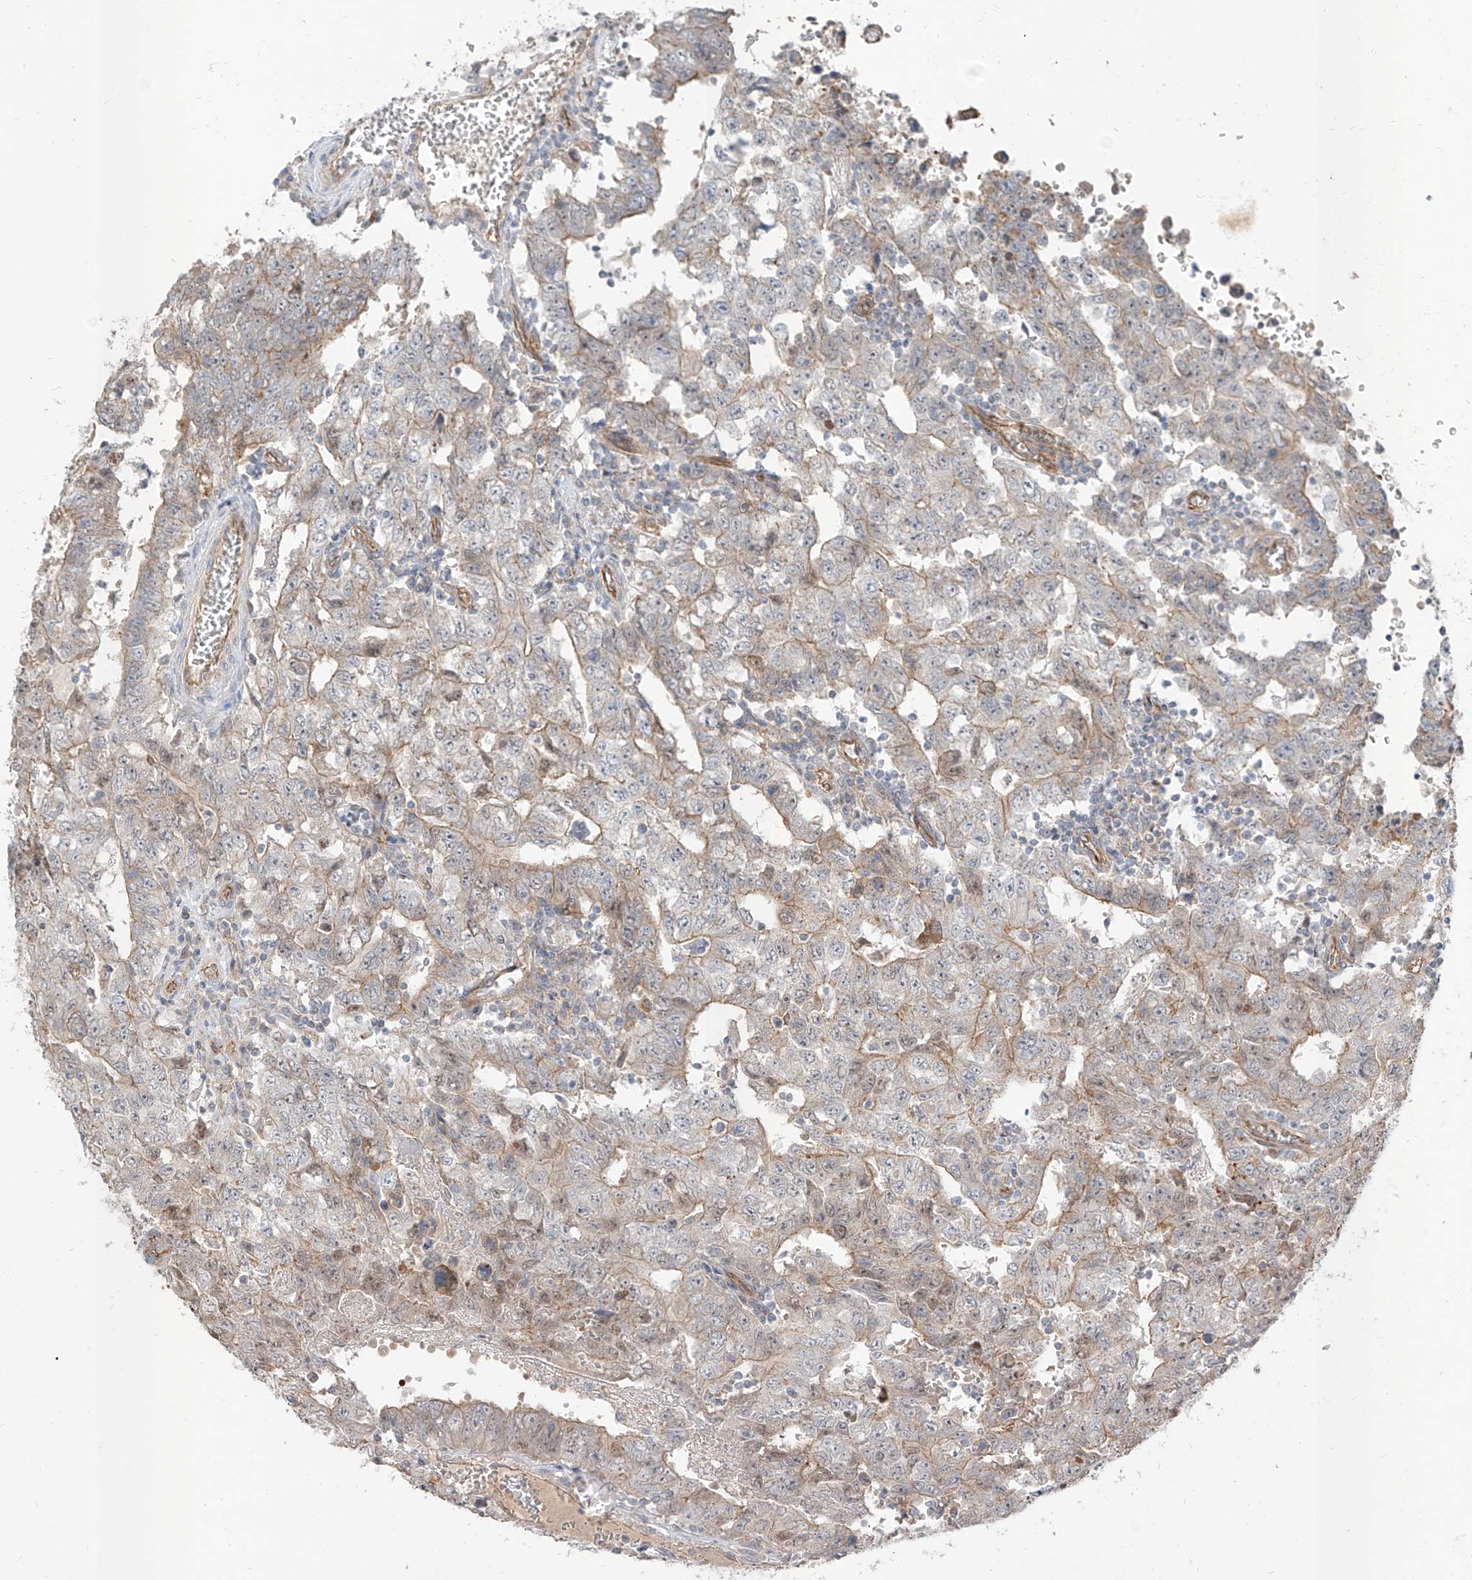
{"staining": {"intensity": "weak", "quantity": "25%-75%", "location": "cytoplasmic/membranous"}, "tissue": "testis cancer", "cell_type": "Tumor cells", "image_type": "cancer", "snomed": [{"axis": "morphology", "description": "Carcinoma, Embryonal, NOS"}, {"axis": "topography", "description": "Testis"}], "caption": "Tumor cells display low levels of weak cytoplasmic/membranous expression in about 25%-75% of cells in testis embryonal carcinoma.", "gene": "EPHX4", "patient": {"sex": "male", "age": 26}}